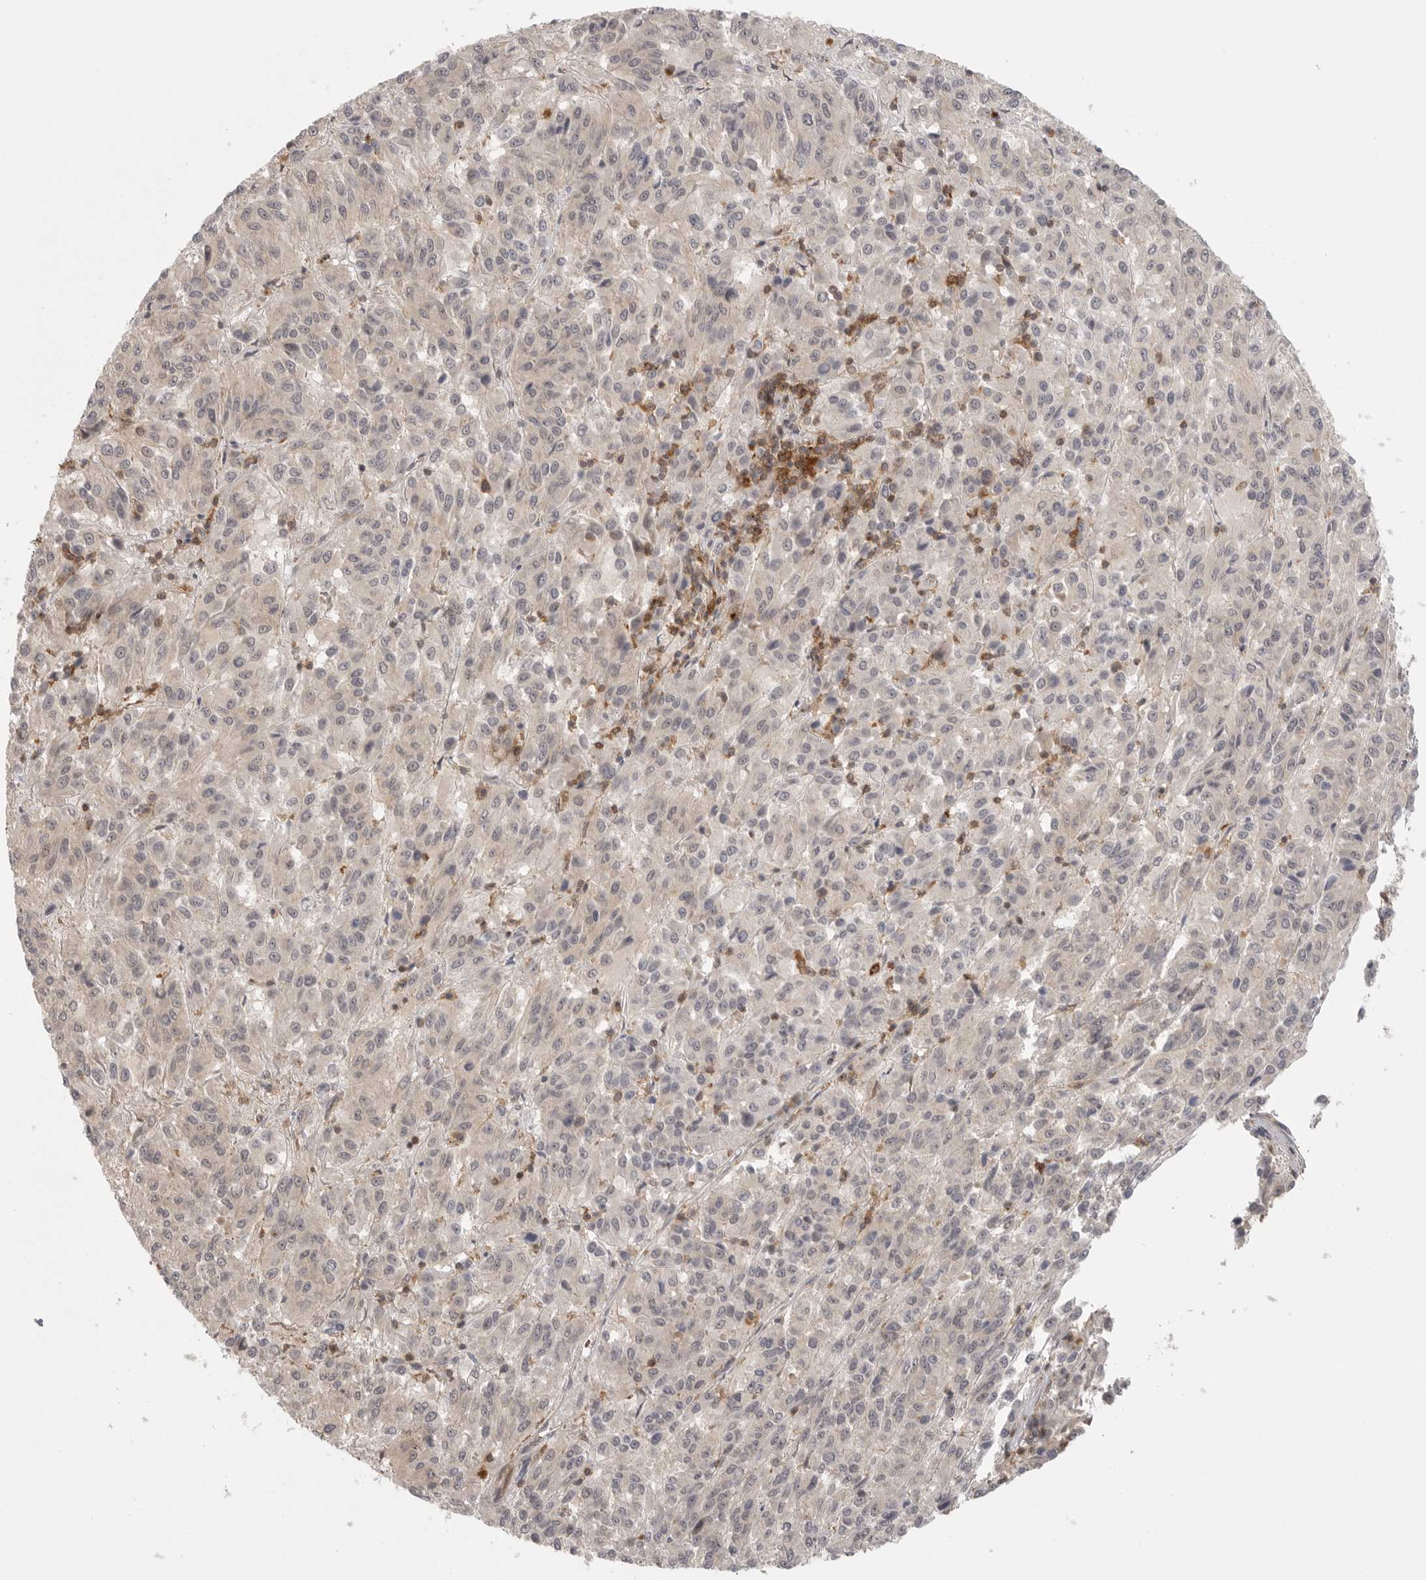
{"staining": {"intensity": "negative", "quantity": "none", "location": "none"}, "tissue": "melanoma", "cell_type": "Tumor cells", "image_type": "cancer", "snomed": [{"axis": "morphology", "description": "Malignant melanoma, Metastatic site"}, {"axis": "topography", "description": "Lung"}], "caption": "Immunohistochemical staining of malignant melanoma (metastatic site) demonstrates no significant positivity in tumor cells. (Brightfield microscopy of DAB (3,3'-diaminobenzidine) IHC at high magnification).", "gene": "DBNL", "patient": {"sex": "male", "age": 64}}